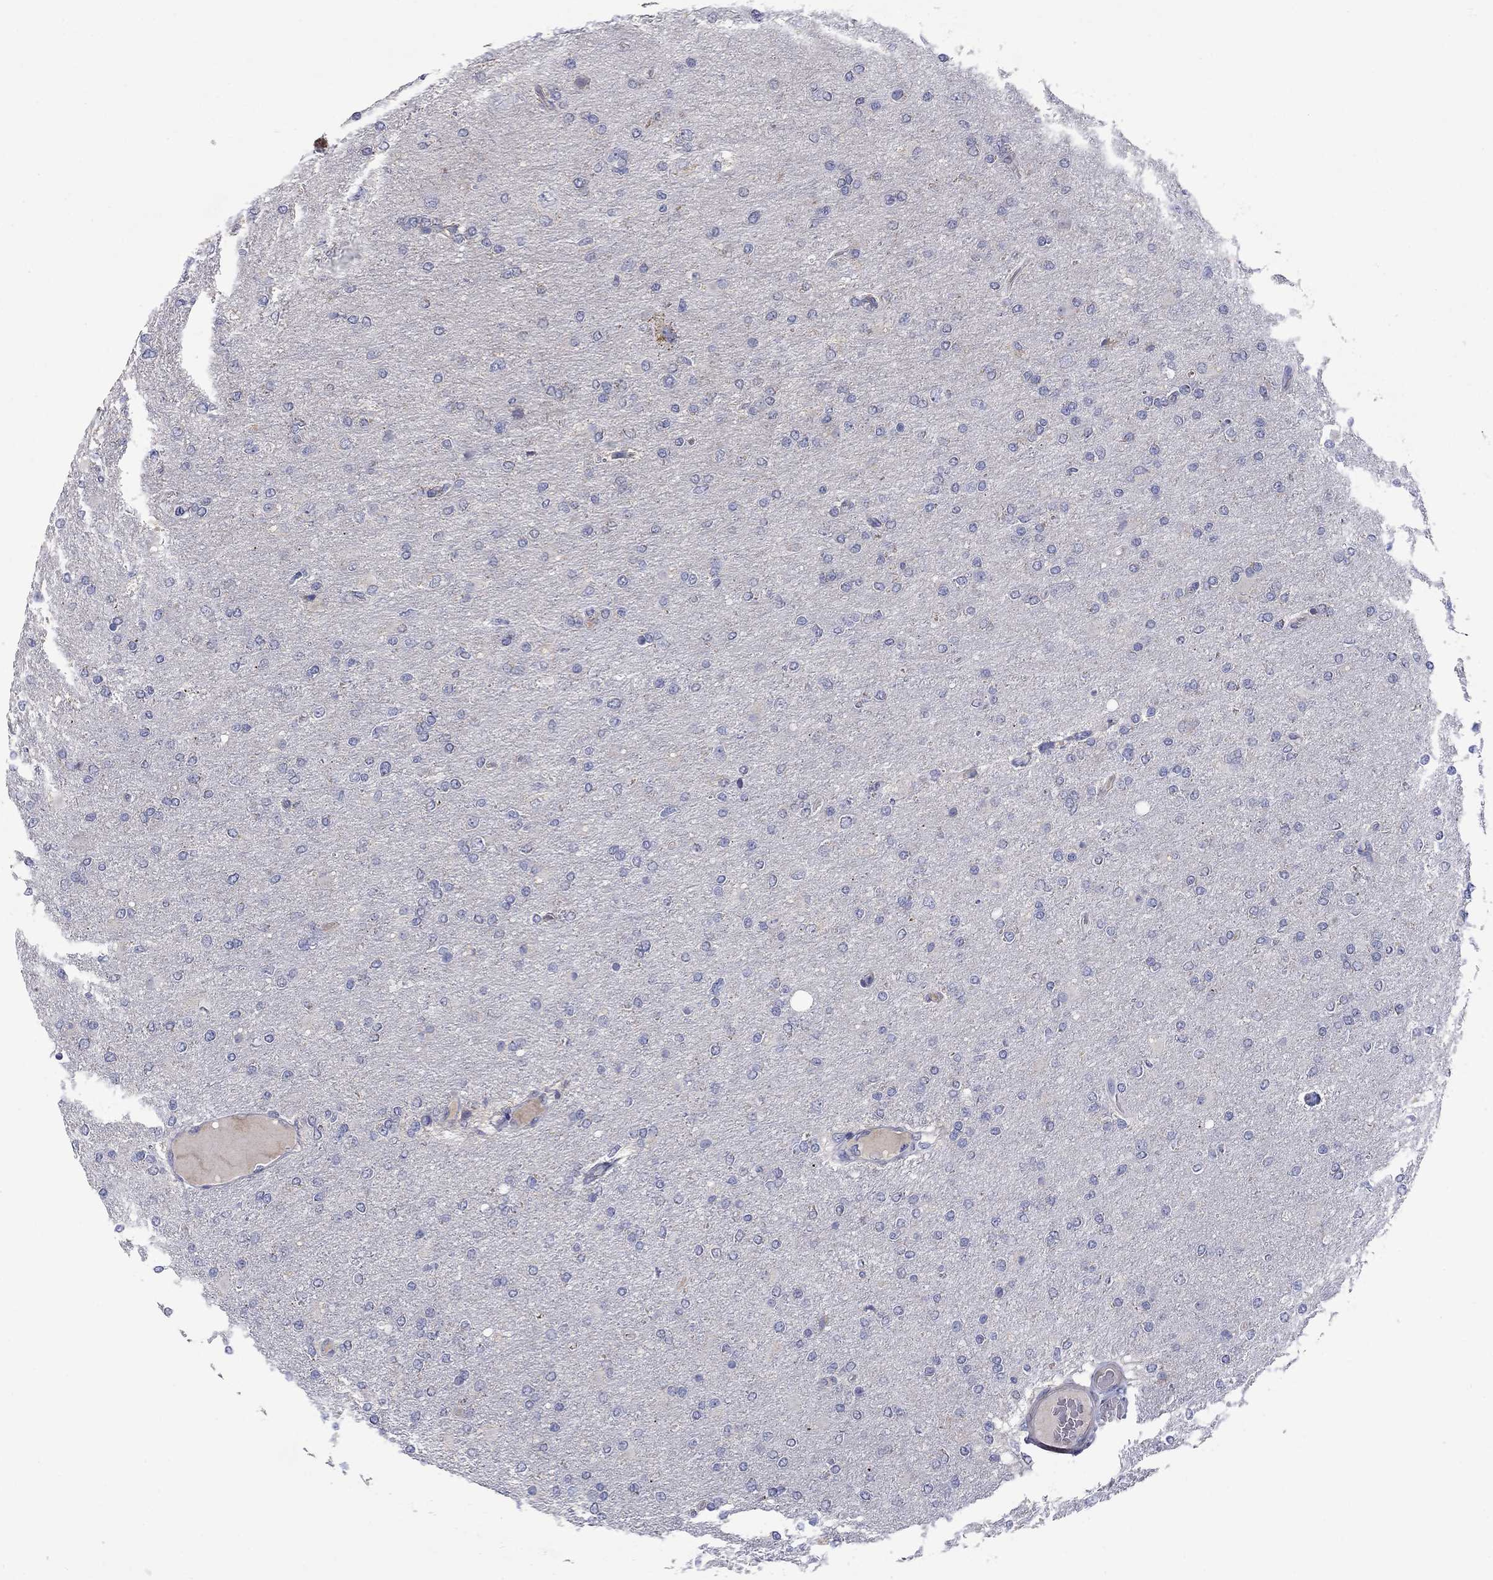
{"staining": {"intensity": "negative", "quantity": "none", "location": "none"}, "tissue": "glioma", "cell_type": "Tumor cells", "image_type": "cancer", "snomed": [{"axis": "morphology", "description": "Glioma, malignant, High grade"}, {"axis": "topography", "description": "Cerebral cortex"}], "caption": "Tumor cells are negative for brown protein staining in malignant high-grade glioma.", "gene": "FRK", "patient": {"sex": "male", "age": 70}}